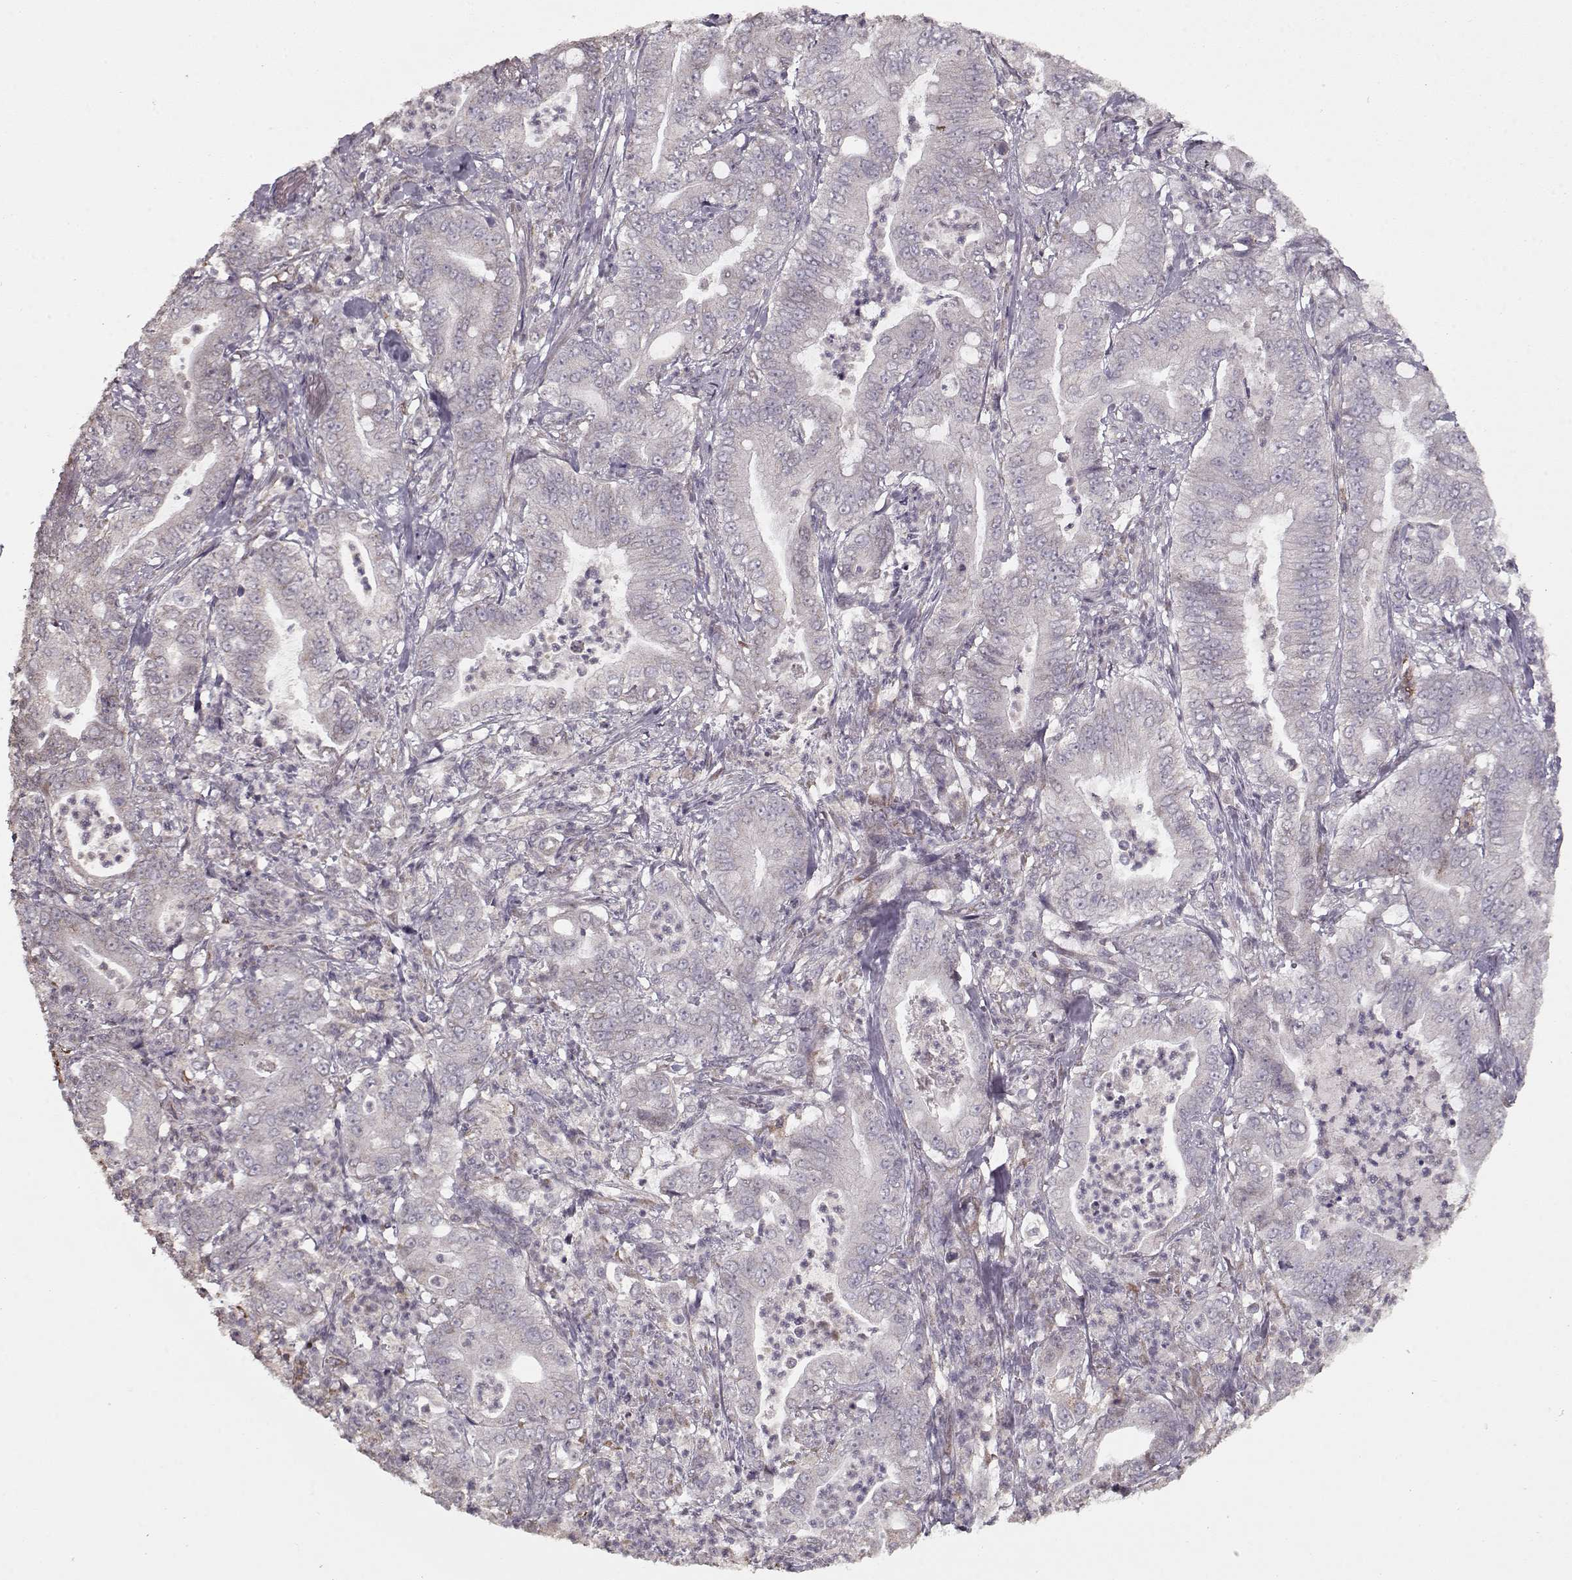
{"staining": {"intensity": "negative", "quantity": "none", "location": "none"}, "tissue": "pancreatic cancer", "cell_type": "Tumor cells", "image_type": "cancer", "snomed": [{"axis": "morphology", "description": "Adenocarcinoma, NOS"}, {"axis": "topography", "description": "Pancreas"}], "caption": "Immunohistochemical staining of human adenocarcinoma (pancreatic) demonstrates no significant positivity in tumor cells.", "gene": "LAMA2", "patient": {"sex": "male", "age": 71}}